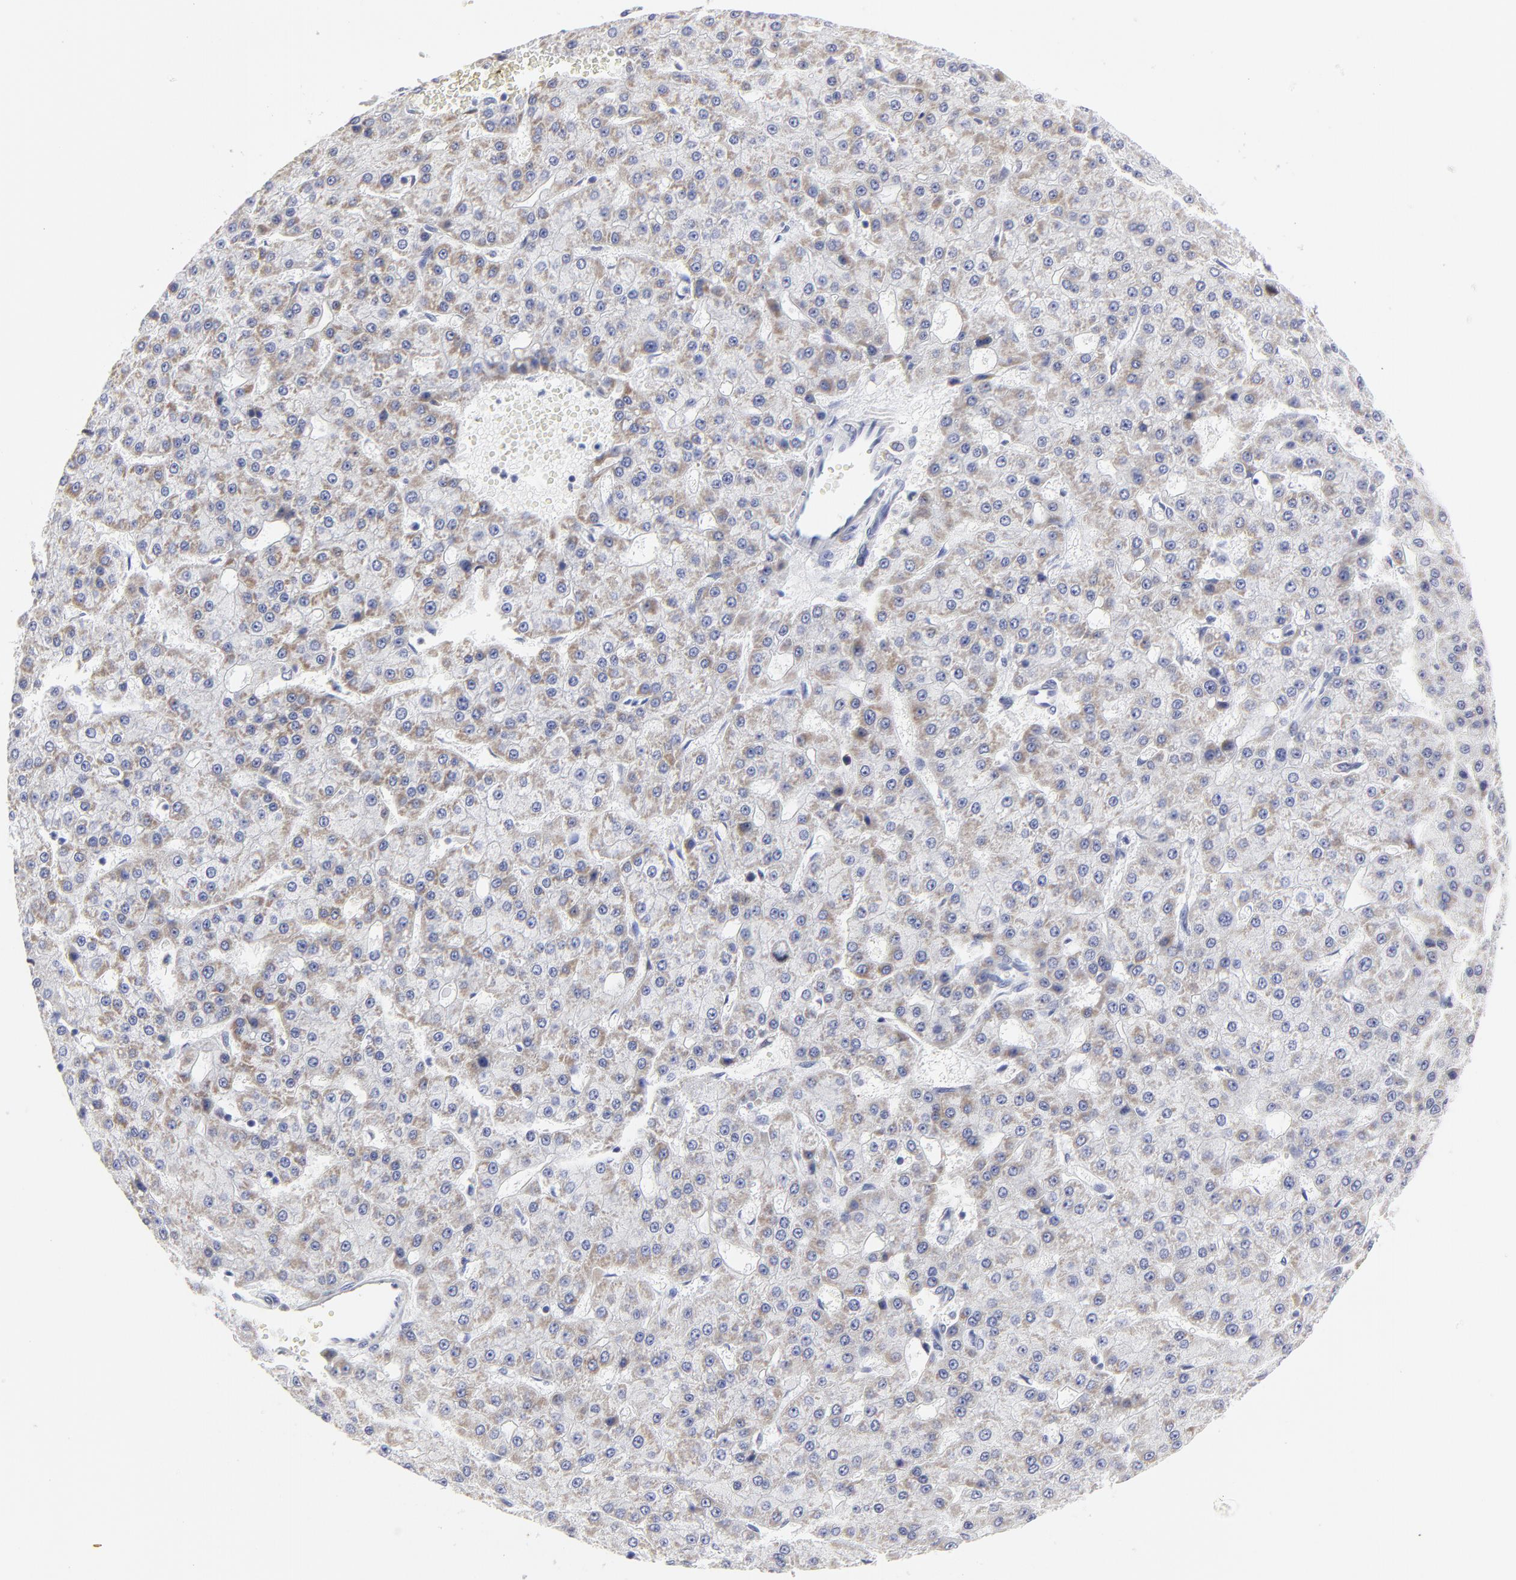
{"staining": {"intensity": "moderate", "quantity": ">75%", "location": "cytoplasmic/membranous"}, "tissue": "liver cancer", "cell_type": "Tumor cells", "image_type": "cancer", "snomed": [{"axis": "morphology", "description": "Carcinoma, Hepatocellular, NOS"}, {"axis": "topography", "description": "Liver"}], "caption": "This histopathology image displays immunohistochemistry staining of human hepatocellular carcinoma (liver), with medium moderate cytoplasmic/membranous expression in about >75% of tumor cells.", "gene": "NCAPH", "patient": {"sex": "male", "age": 47}}